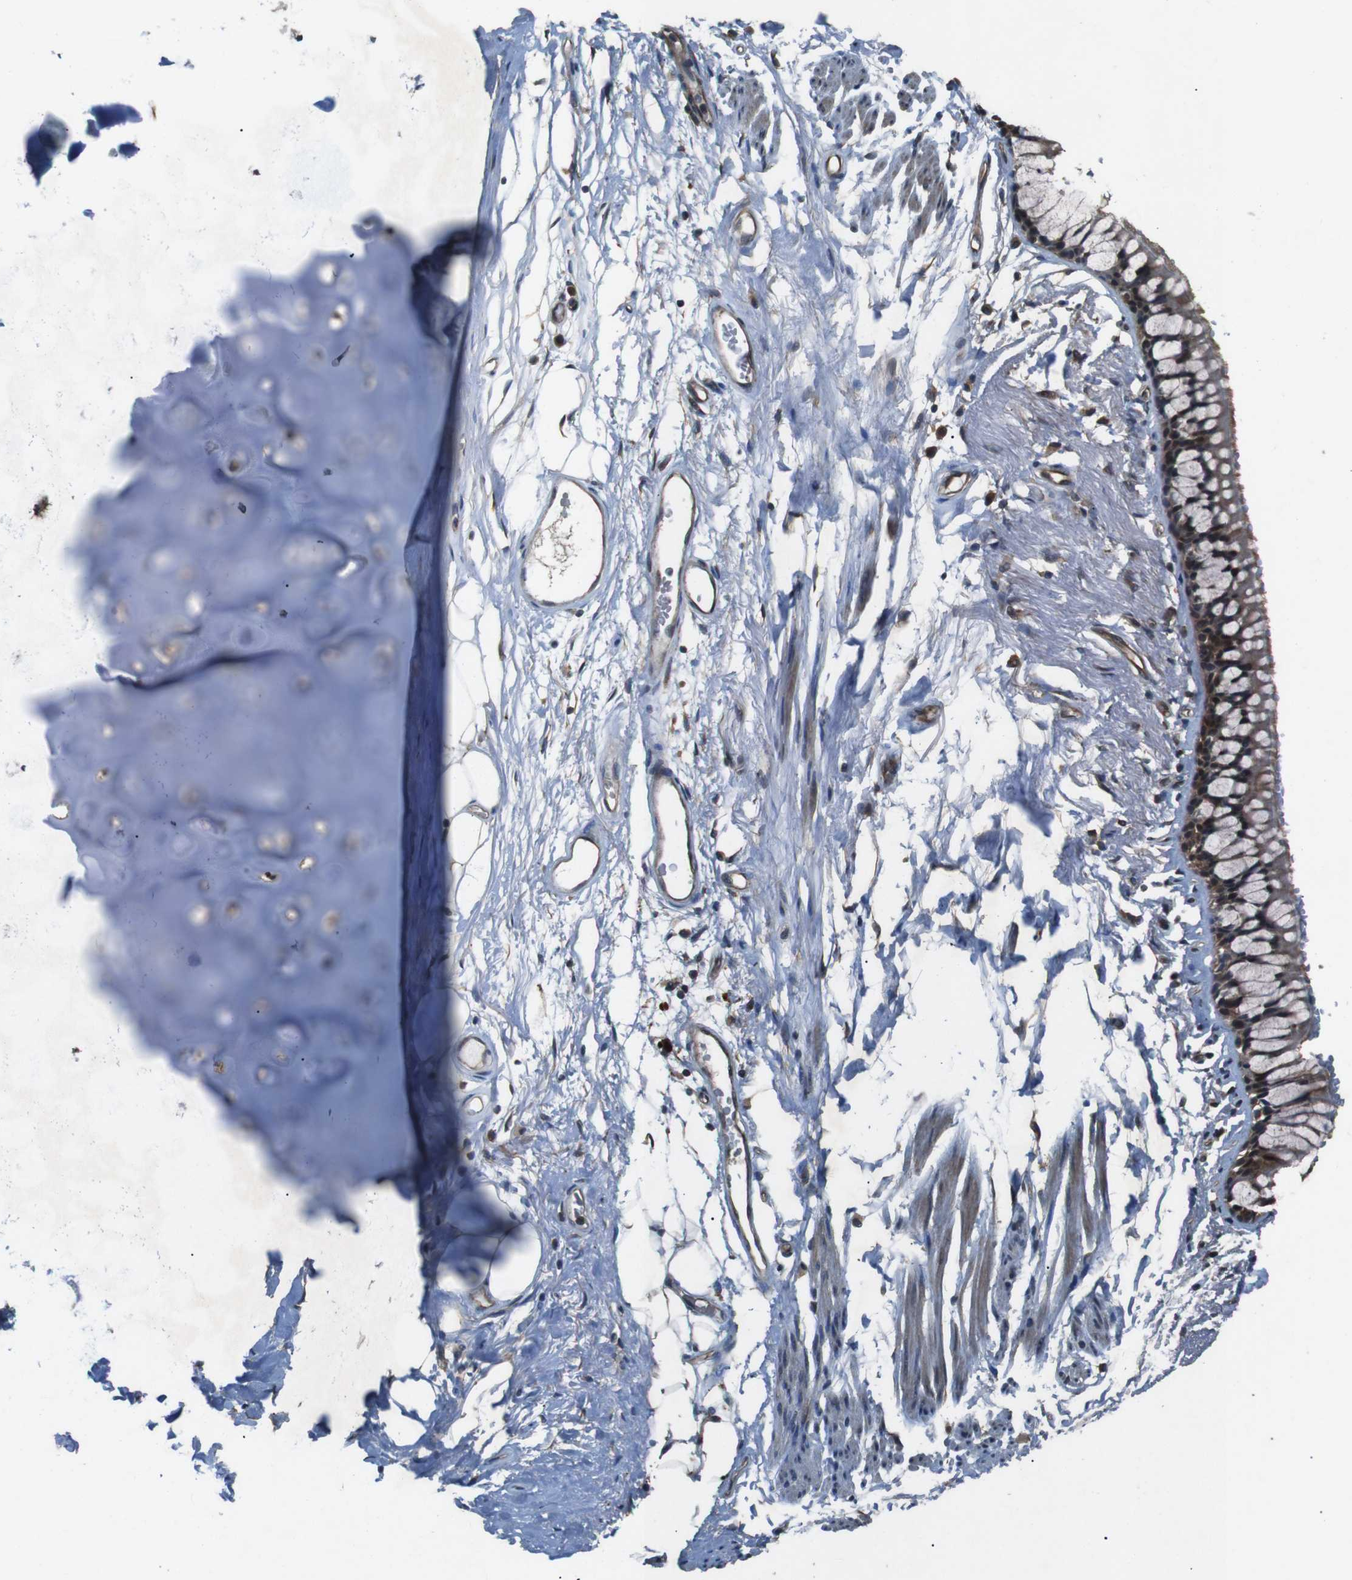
{"staining": {"intensity": "negative", "quantity": "none", "location": "none"}, "tissue": "adipose tissue", "cell_type": "Adipocytes", "image_type": "normal", "snomed": [{"axis": "morphology", "description": "Normal tissue, NOS"}, {"axis": "topography", "description": "Cartilage tissue"}, {"axis": "topography", "description": "Bronchus"}], "caption": "Adipocytes show no significant positivity in unremarkable adipose tissue.", "gene": "SOCS1", "patient": {"sex": "female", "age": 73}}